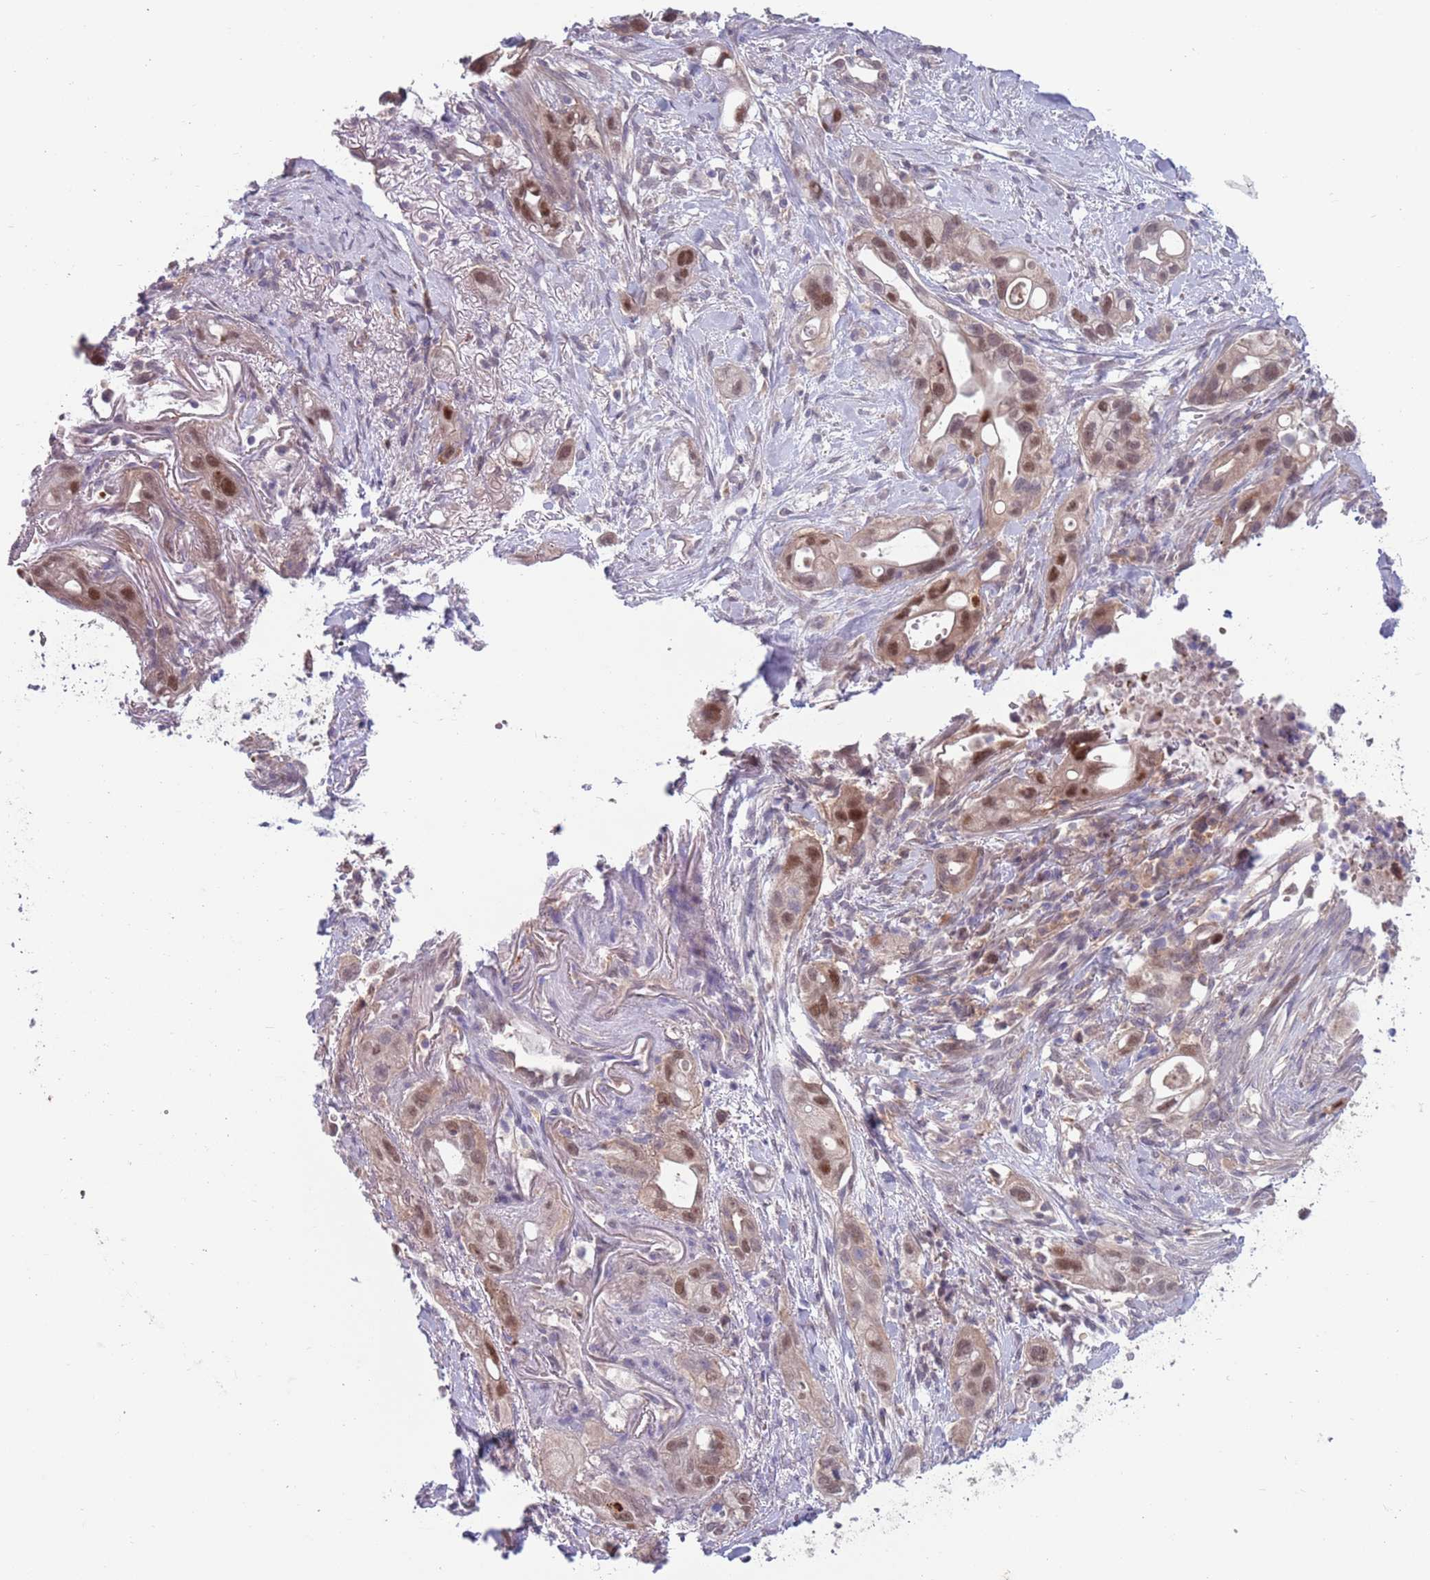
{"staining": {"intensity": "moderate", "quantity": "<25%", "location": "nuclear"}, "tissue": "pancreatic cancer", "cell_type": "Tumor cells", "image_type": "cancer", "snomed": [{"axis": "morphology", "description": "Adenocarcinoma, NOS"}, {"axis": "topography", "description": "Pancreas"}], "caption": "Immunohistochemistry (DAB (3,3'-diaminobenzidine)) staining of adenocarcinoma (pancreatic) shows moderate nuclear protein expression in approximately <25% of tumor cells.", "gene": "CLNS1A", "patient": {"sex": "male", "age": 44}}